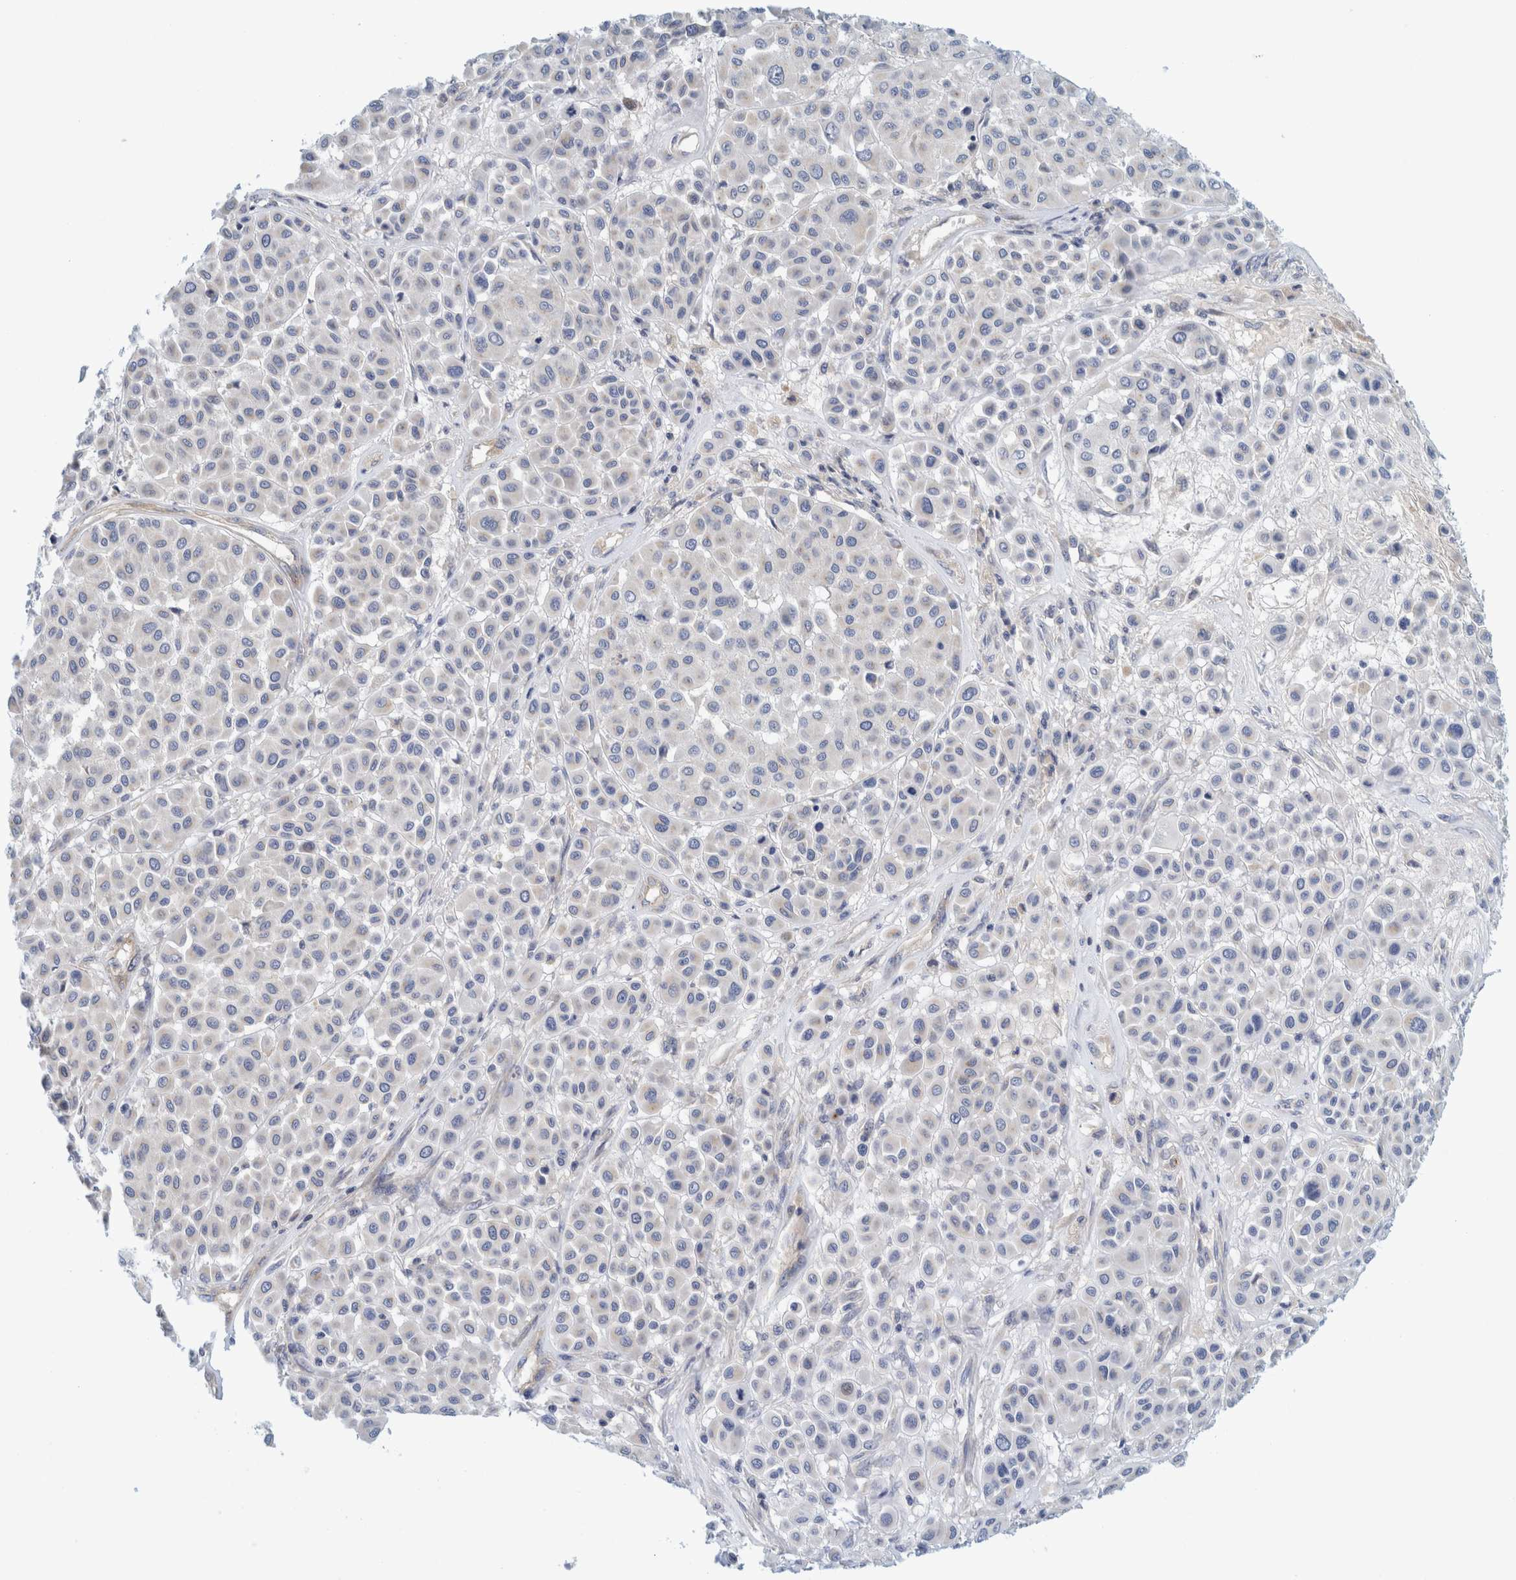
{"staining": {"intensity": "negative", "quantity": "none", "location": "none"}, "tissue": "melanoma", "cell_type": "Tumor cells", "image_type": "cancer", "snomed": [{"axis": "morphology", "description": "Malignant melanoma, Metastatic site"}, {"axis": "topography", "description": "Soft tissue"}], "caption": "Immunohistochemical staining of human malignant melanoma (metastatic site) shows no significant expression in tumor cells. Brightfield microscopy of immunohistochemistry stained with DAB (3,3'-diaminobenzidine) (brown) and hematoxylin (blue), captured at high magnification.", "gene": "ZNF324B", "patient": {"sex": "male", "age": 41}}